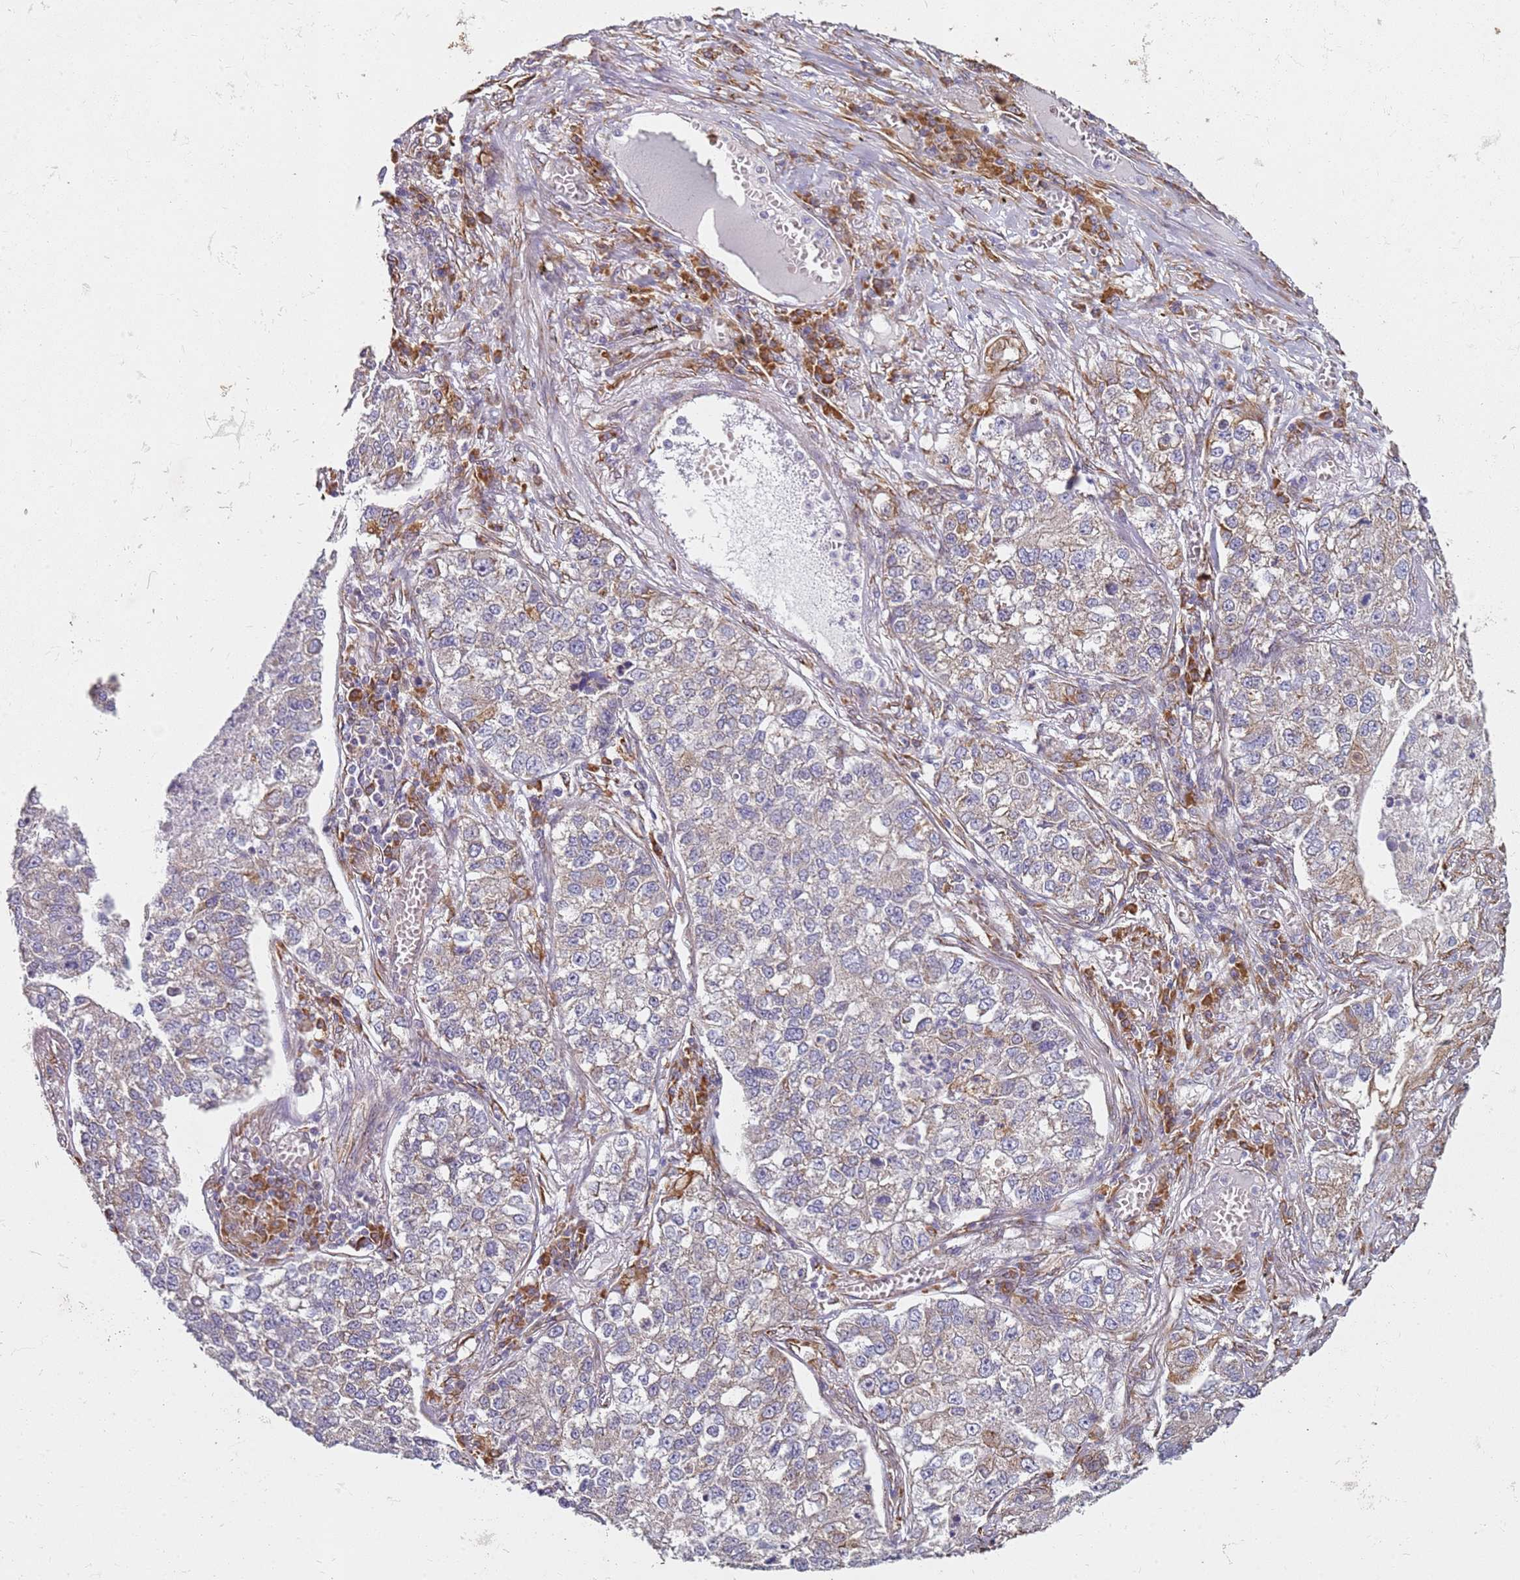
{"staining": {"intensity": "weak", "quantity": "<25%", "location": "cytoplasmic/membranous"}, "tissue": "lung cancer", "cell_type": "Tumor cells", "image_type": "cancer", "snomed": [{"axis": "morphology", "description": "Adenocarcinoma, NOS"}, {"axis": "topography", "description": "Lung"}], "caption": "There is no significant expression in tumor cells of adenocarcinoma (lung).", "gene": "ARFRP1", "patient": {"sex": "male", "age": 49}}